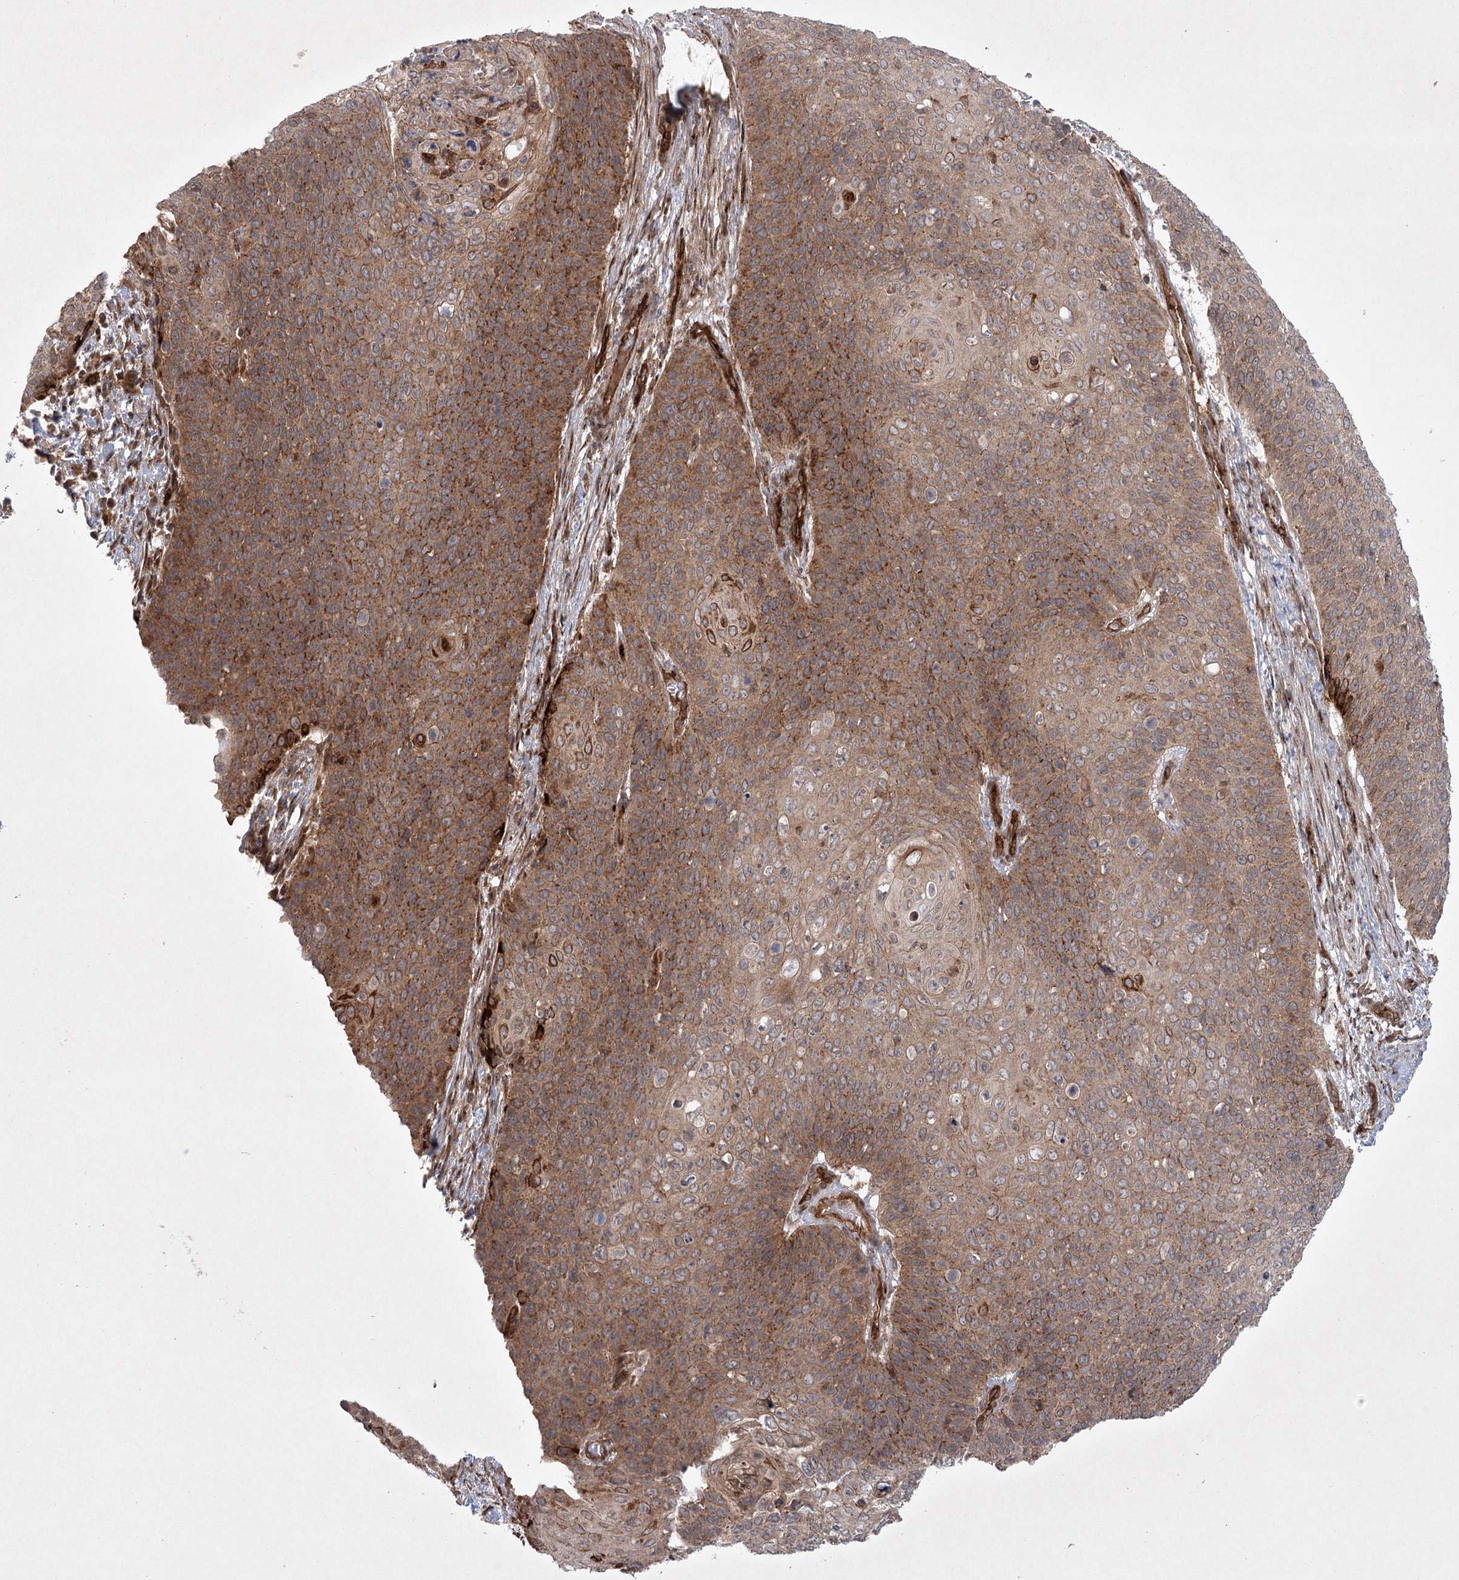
{"staining": {"intensity": "moderate", "quantity": ">75%", "location": "cytoplasmic/membranous"}, "tissue": "cervical cancer", "cell_type": "Tumor cells", "image_type": "cancer", "snomed": [{"axis": "morphology", "description": "Squamous cell carcinoma, NOS"}, {"axis": "topography", "description": "Cervix"}], "caption": "This histopathology image exhibits cervical squamous cell carcinoma stained with immunohistochemistry (IHC) to label a protein in brown. The cytoplasmic/membranous of tumor cells show moderate positivity for the protein. Nuclei are counter-stained blue.", "gene": "ARHGAP31", "patient": {"sex": "female", "age": 39}}